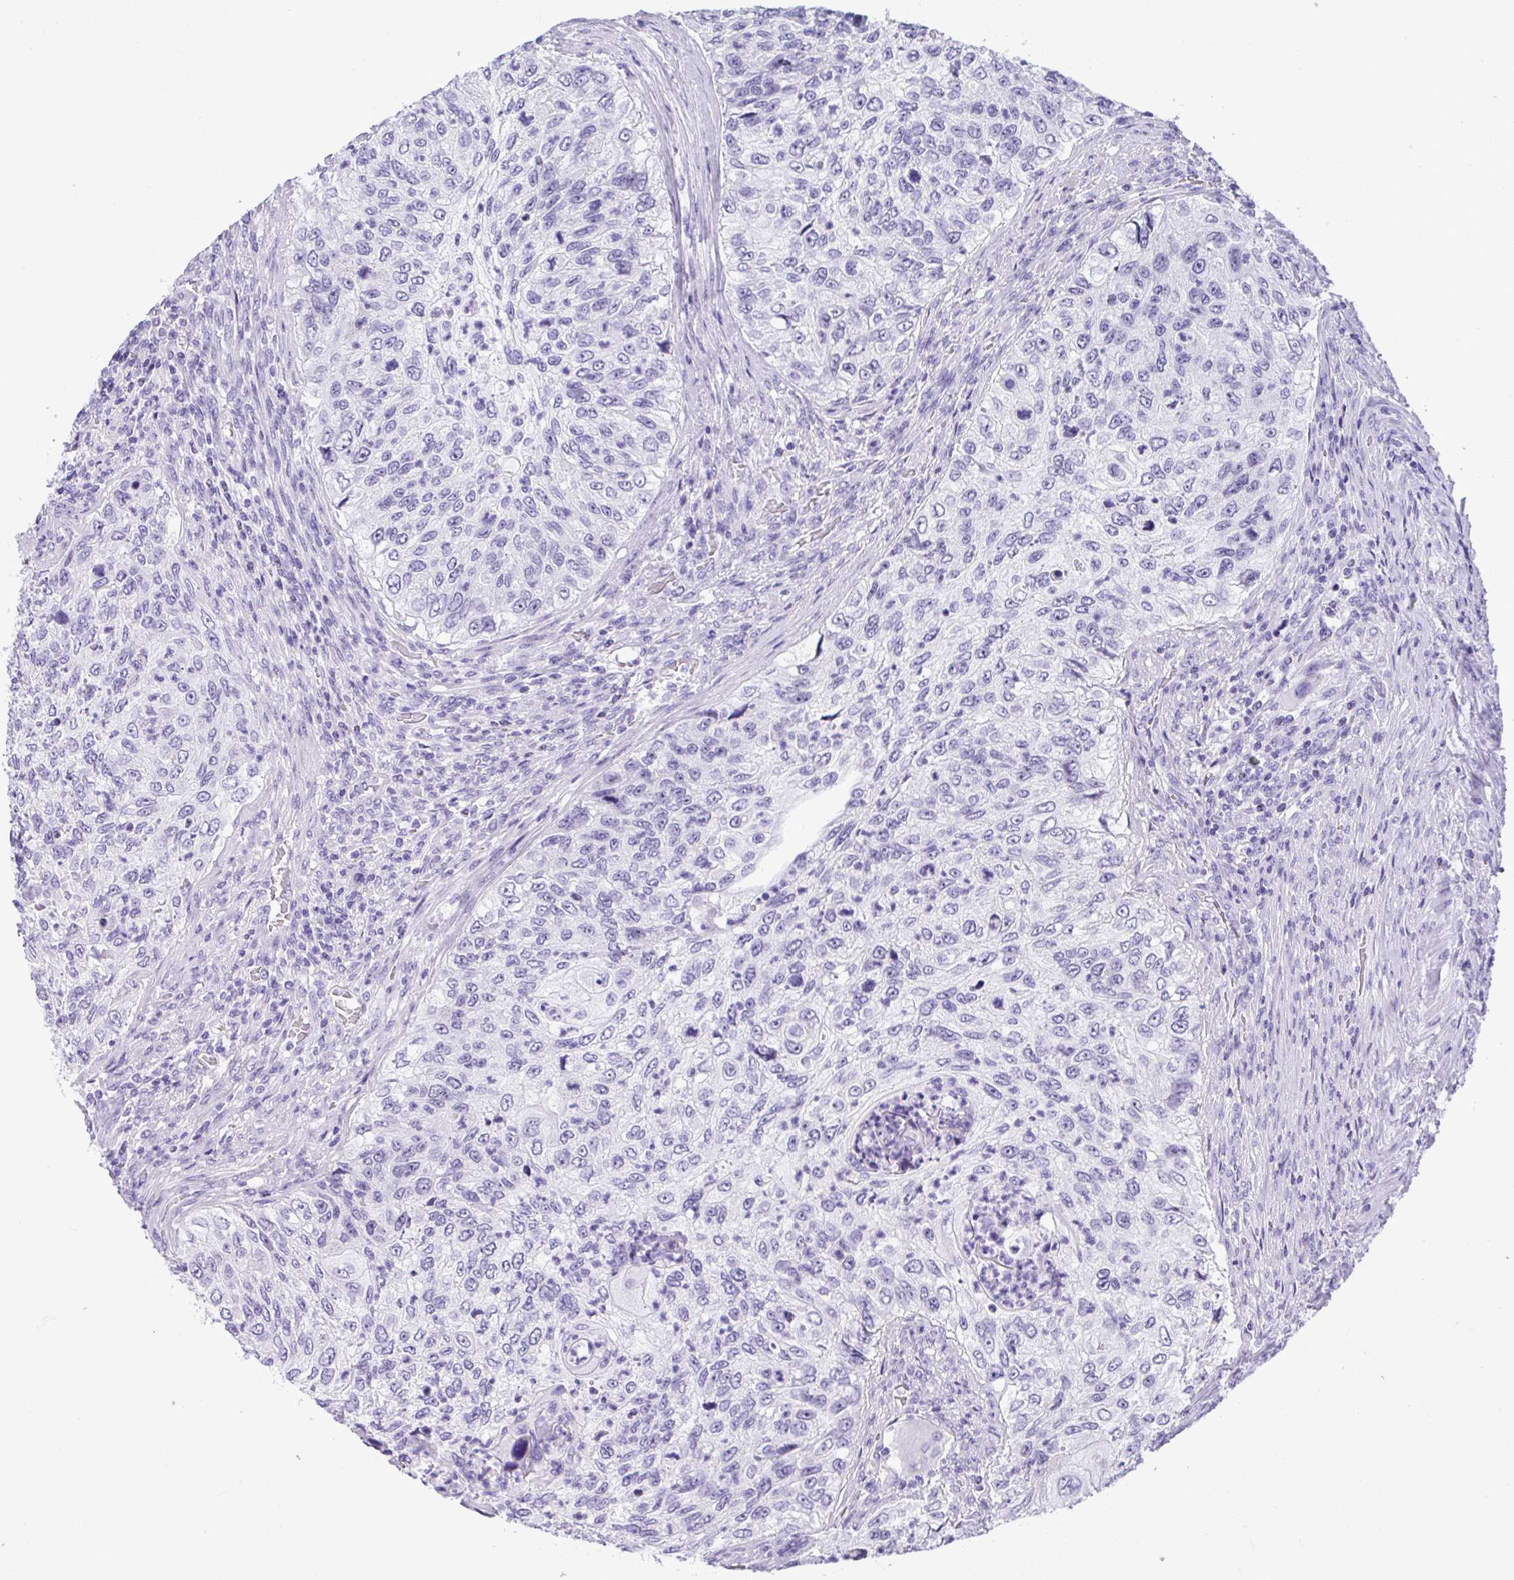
{"staining": {"intensity": "negative", "quantity": "none", "location": "none"}, "tissue": "urothelial cancer", "cell_type": "Tumor cells", "image_type": "cancer", "snomed": [{"axis": "morphology", "description": "Urothelial carcinoma, High grade"}, {"axis": "topography", "description": "Urinary bladder"}], "caption": "Immunohistochemistry (IHC) photomicrograph of neoplastic tissue: urothelial cancer stained with DAB (3,3'-diaminobenzidine) reveals no significant protein expression in tumor cells.", "gene": "YBX2", "patient": {"sex": "female", "age": 60}}